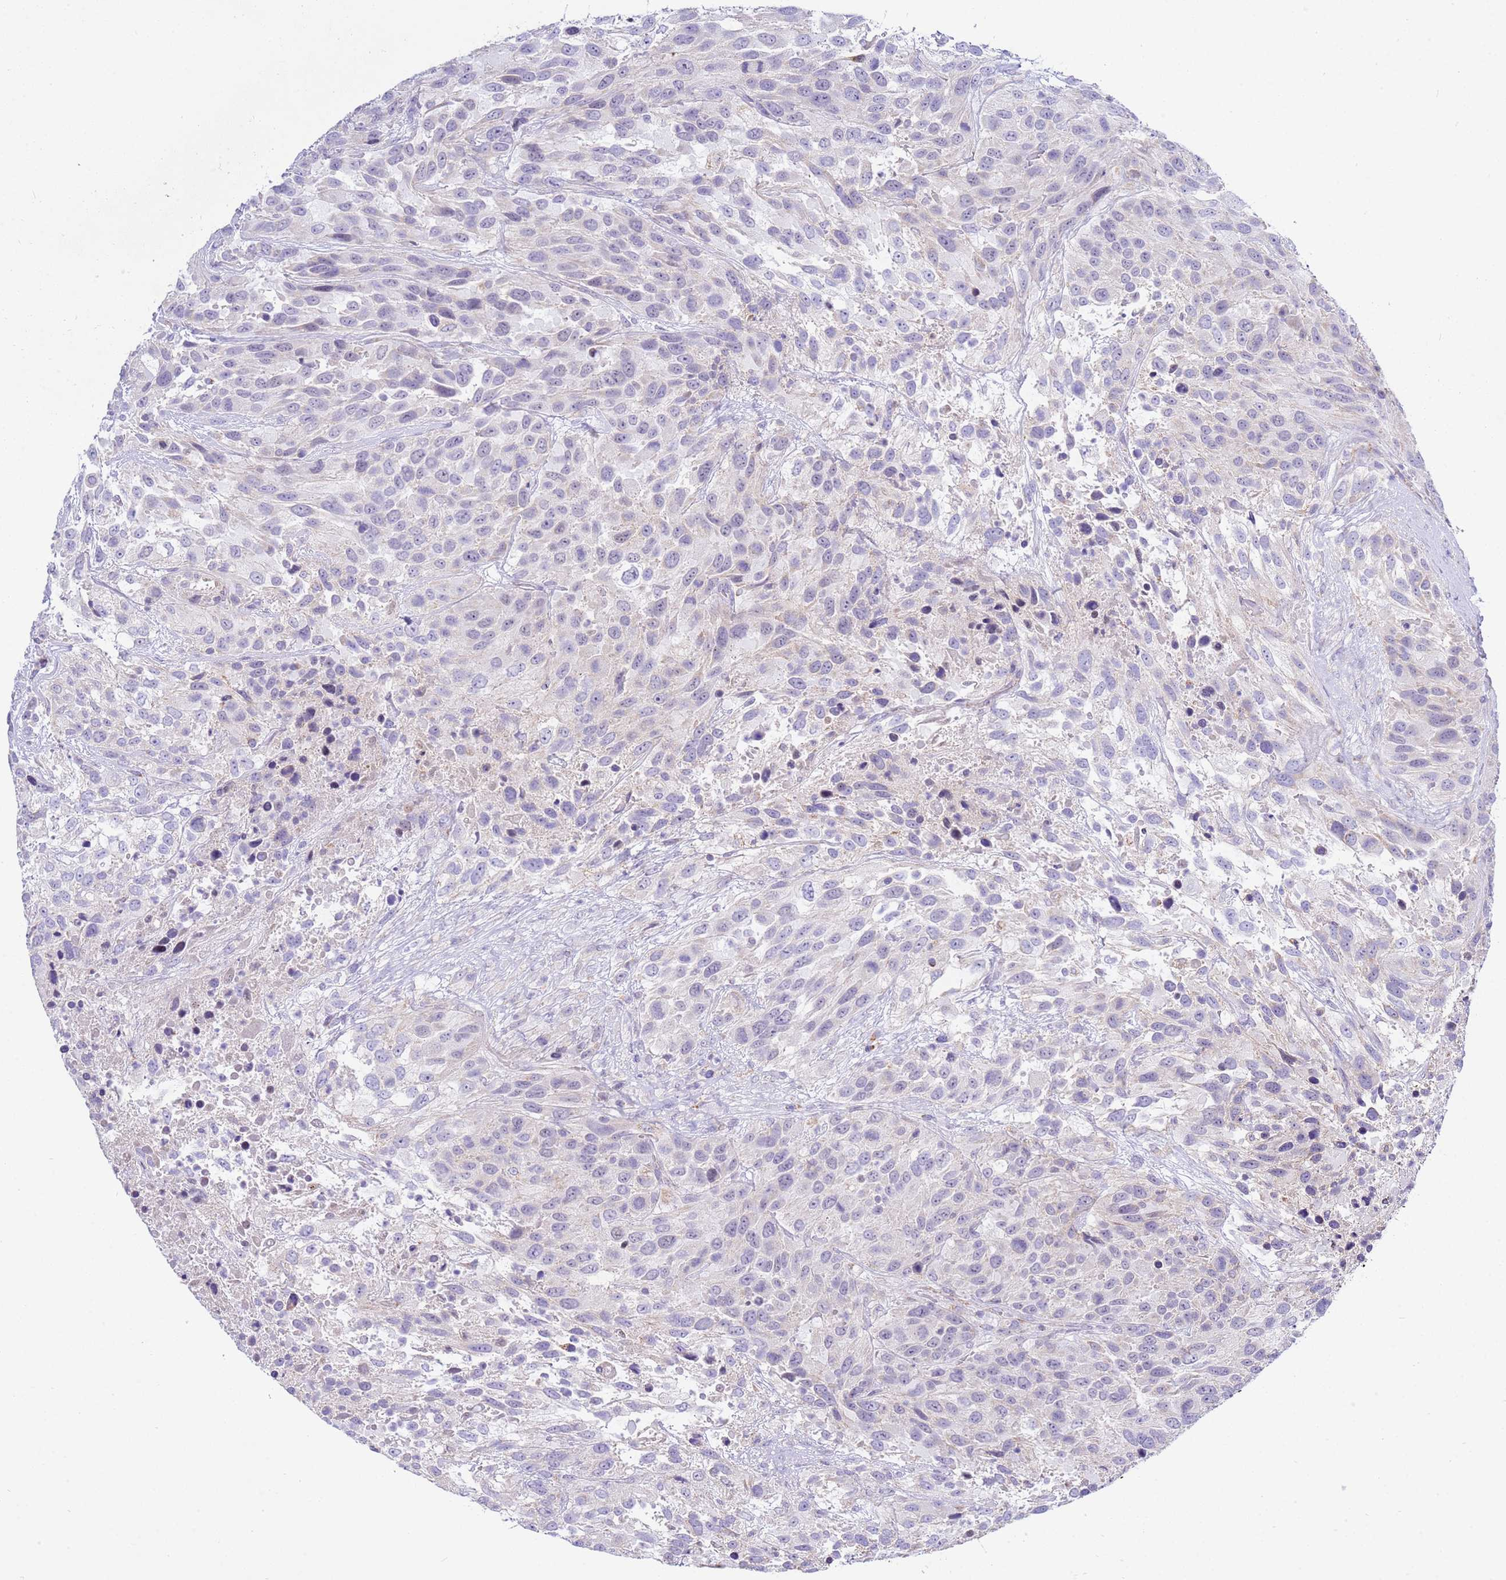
{"staining": {"intensity": "negative", "quantity": "none", "location": "none"}, "tissue": "urothelial cancer", "cell_type": "Tumor cells", "image_type": "cancer", "snomed": [{"axis": "morphology", "description": "Urothelial carcinoma, High grade"}, {"axis": "topography", "description": "Urinary bladder"}], "caption": "DAB immunohistochemical staining of urothelial cancer exhibits no significant positivity in tumor cells.", "gene": "IGF1R", "patient": {"sex": "female", "age": 70}}